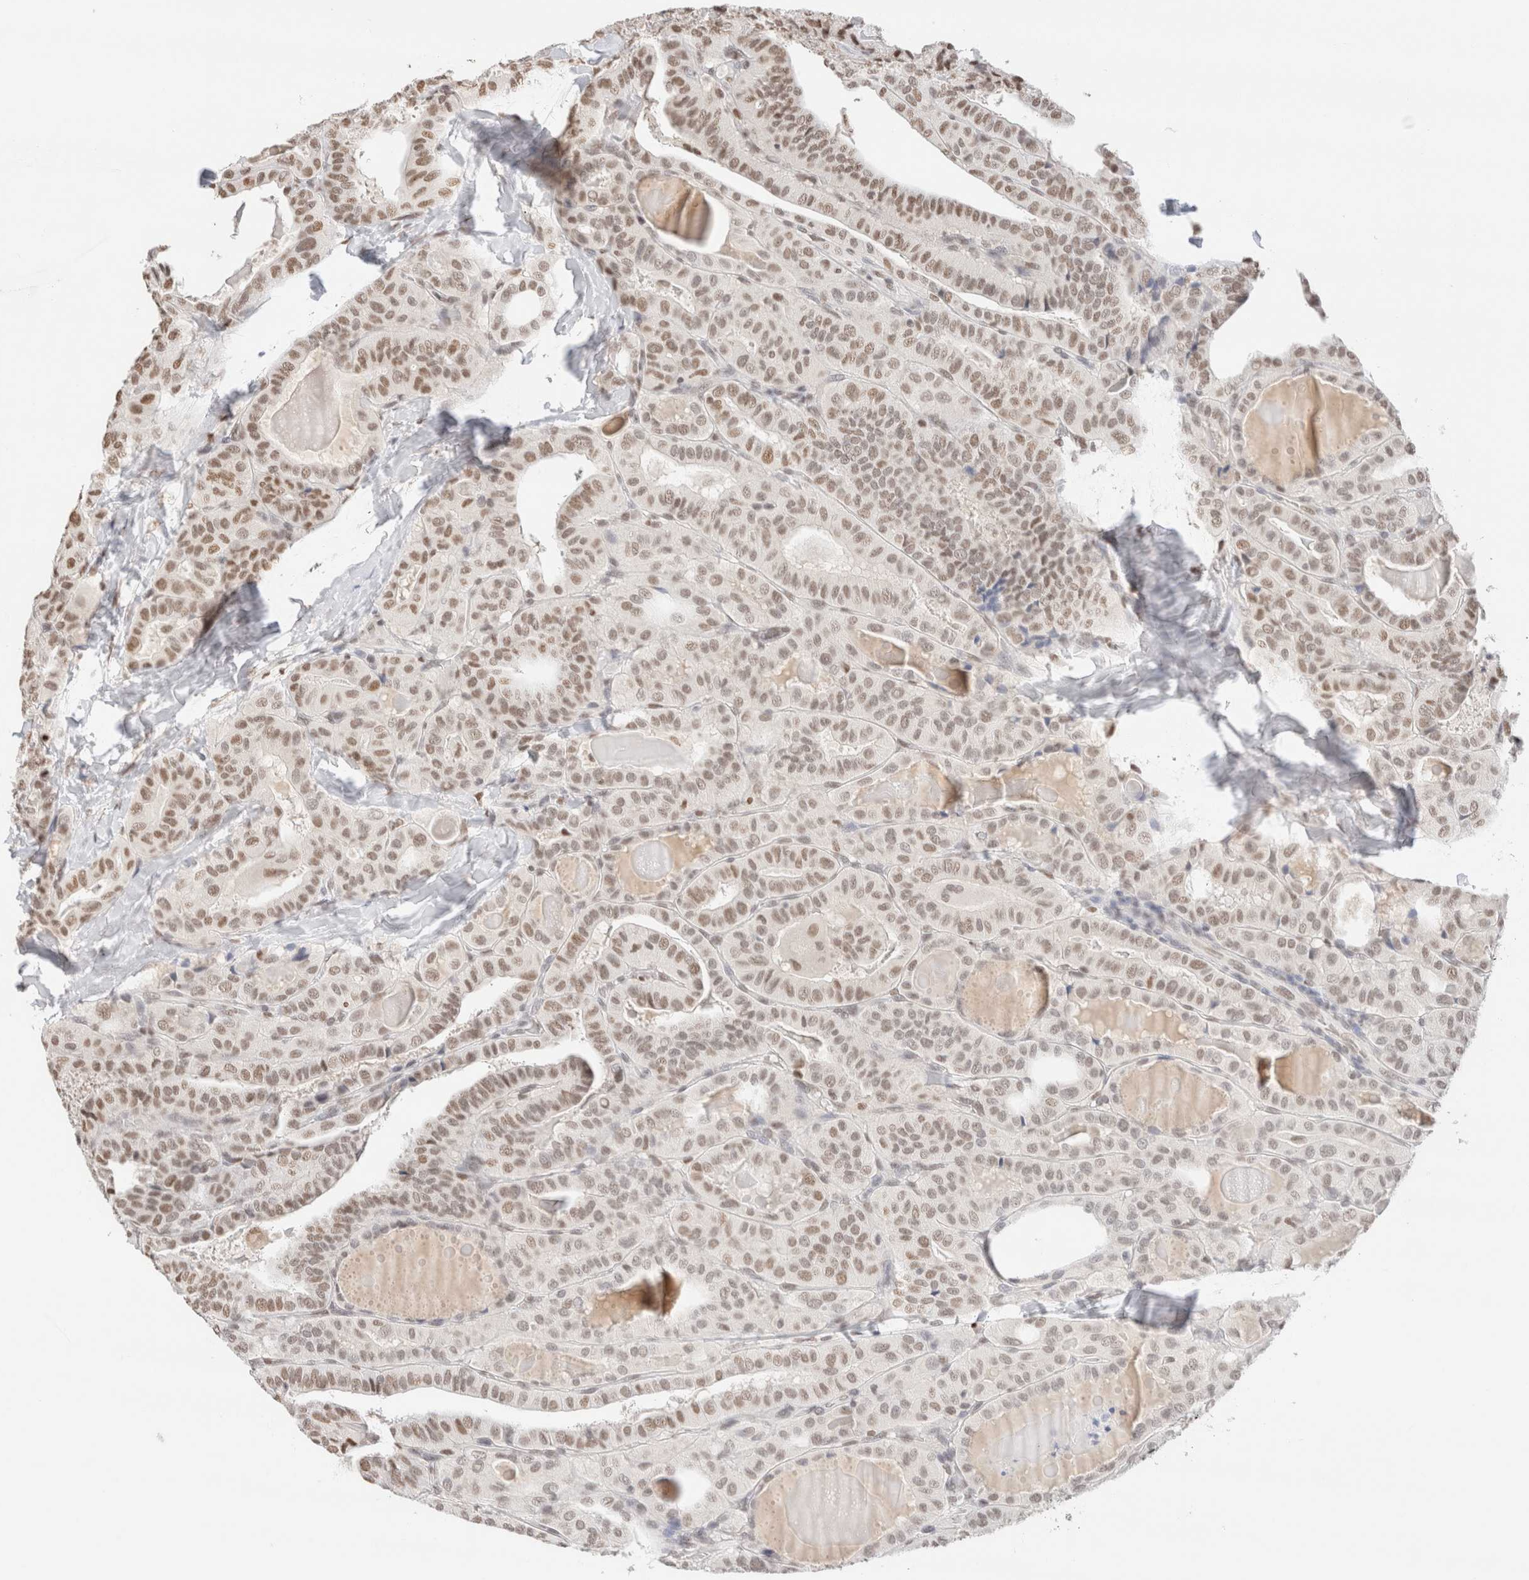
{"staining": {"intensity": "moderate", "quantity": ">75%", "location": "nuclear"}, "tissue": "thyroid cancer", "cell_type": "Tumor cells", "image_type": "cancer", "snomed": [{"axis": "morphology", "description": "Papillary adenocarcinoma, NOS"}, {"axis": "topography", "description": "Thyroid gland"}], "caption": "IHC micrograph of human thyroid cancer (papillary adenocarcinoma) stained for a protein (brown), which demonstrates medium levels of moderate nuclear expression in approximately >75% of tumor cells.", "gene": "SUPT3H", "patient": {"sex": "male", "age": 77}}